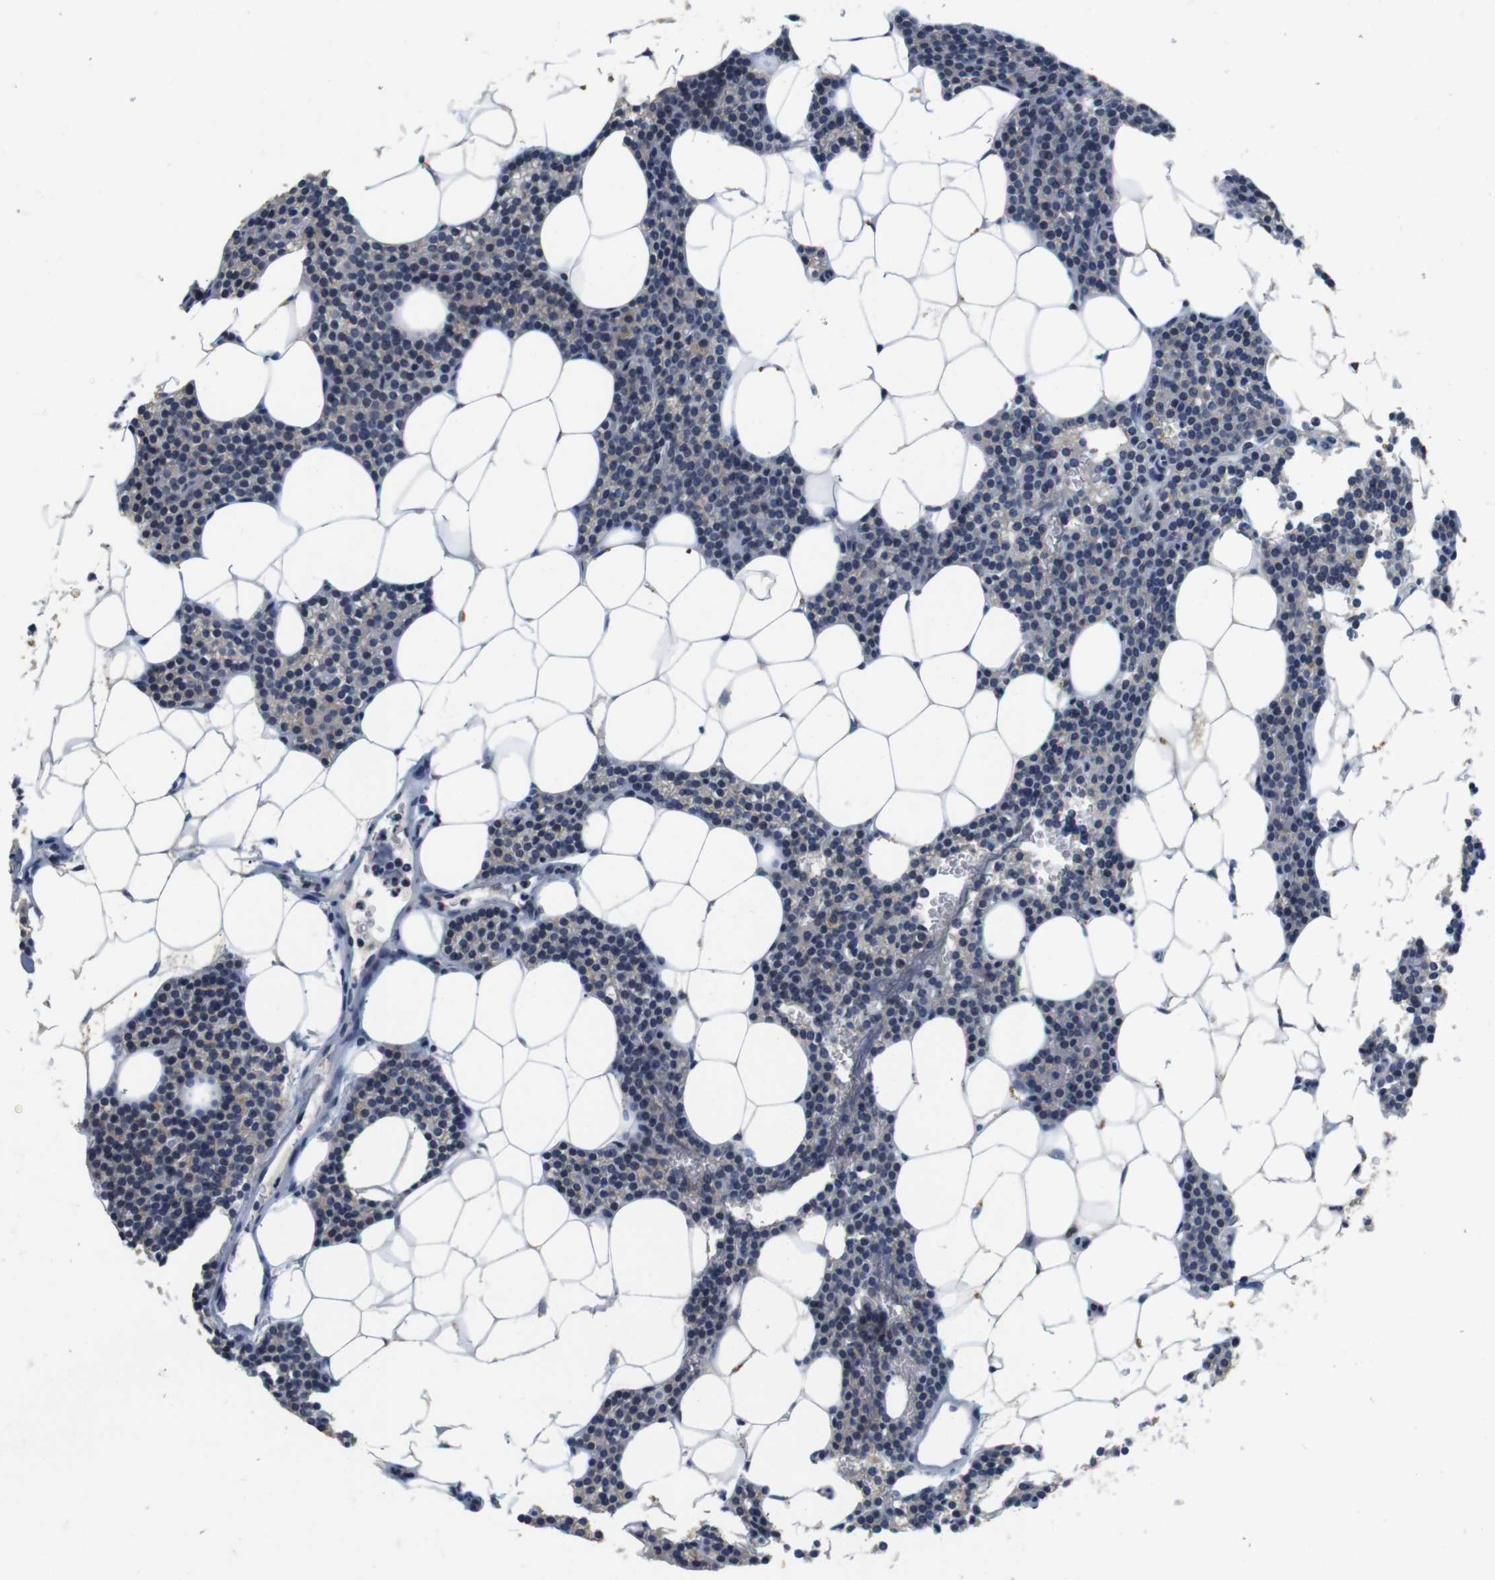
{"staining": {"intensity": "negative", "quantity": "none", "location": "none"}, "tissue": "parathyroid gland", "cell_type": "Glandular cells", "image_type": "normal", "snomed": [{"axis": "morphology", "description": "Normal tissue, NOS"}, {"axis": "morphology", "description": "Adenoma, NOS"}, {"axis": "topography", "description": "Parathyroid gland"}], "caption": "Immunohistochemistry photomicrograph of unremarkable parathyroid gland: human parathyroid gland stained with DAB shows no significant protein expression in glandular cells. (DAB immunohistochemistry with hematoxylin counter stain).", "gene": "SKP2", "patient": {"sex": "female", "age": 51}}